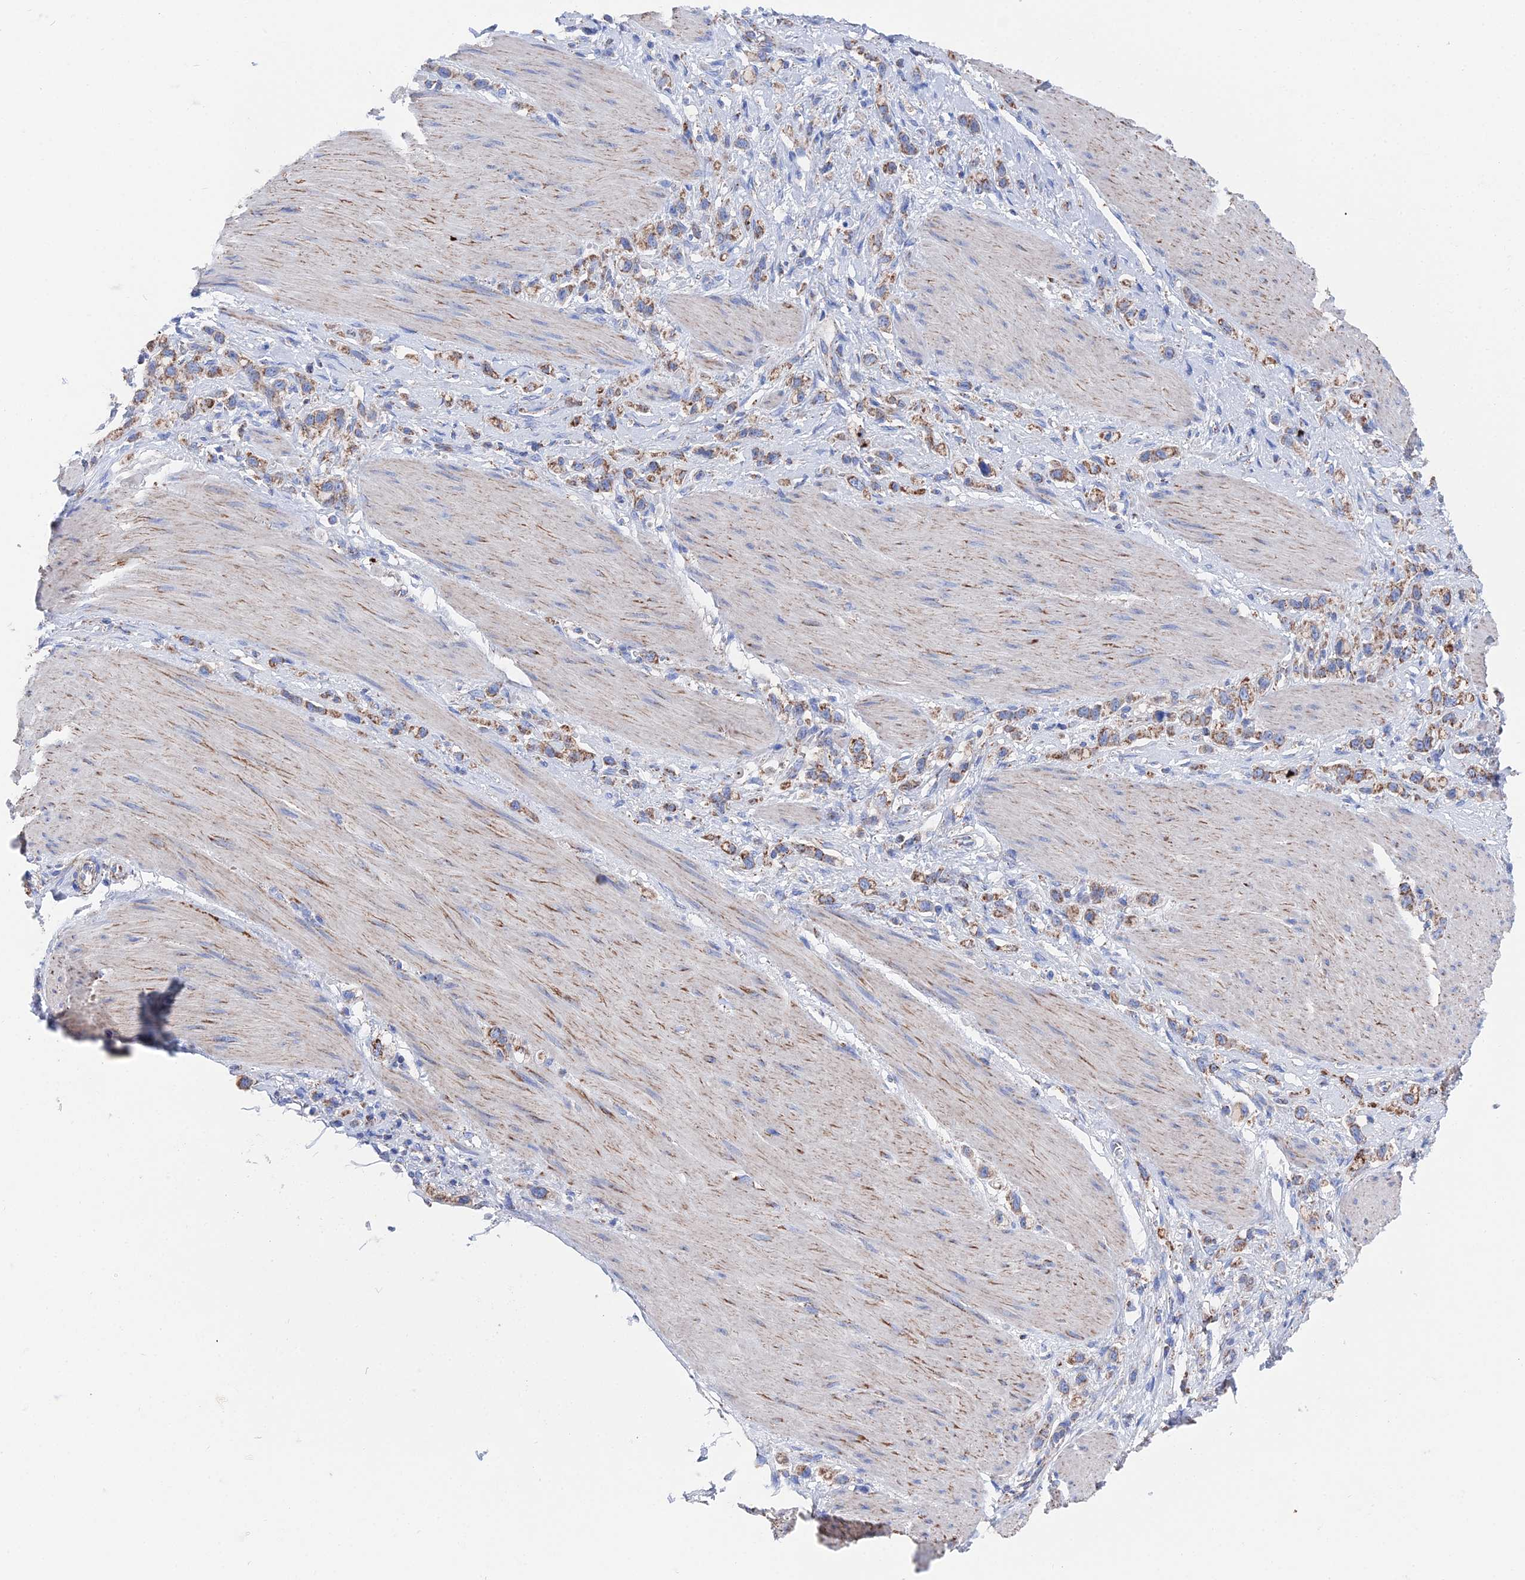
{"staining": {"intensity": "moderate", "quantity": ">75%", "location": "cytoplasmic/membranous"}, "tissue": "stomach cancer", "cell_type": "Tumor cells", "image_type": "cancer", "snomed": [{"axis": "morphology", "description": "Adenocarcinoma, NOS"}, {"axis": "topography", "description": "Stomach"}], "caption": "The photomicrograph reveals immunohistochemical staining of stomach cancer. There is moderate cytoplasmic/membranous positivity is identified in about >75% of tumor cells.", "gene": "IFT80", "patient": {"sex": "female", "age": 65}}